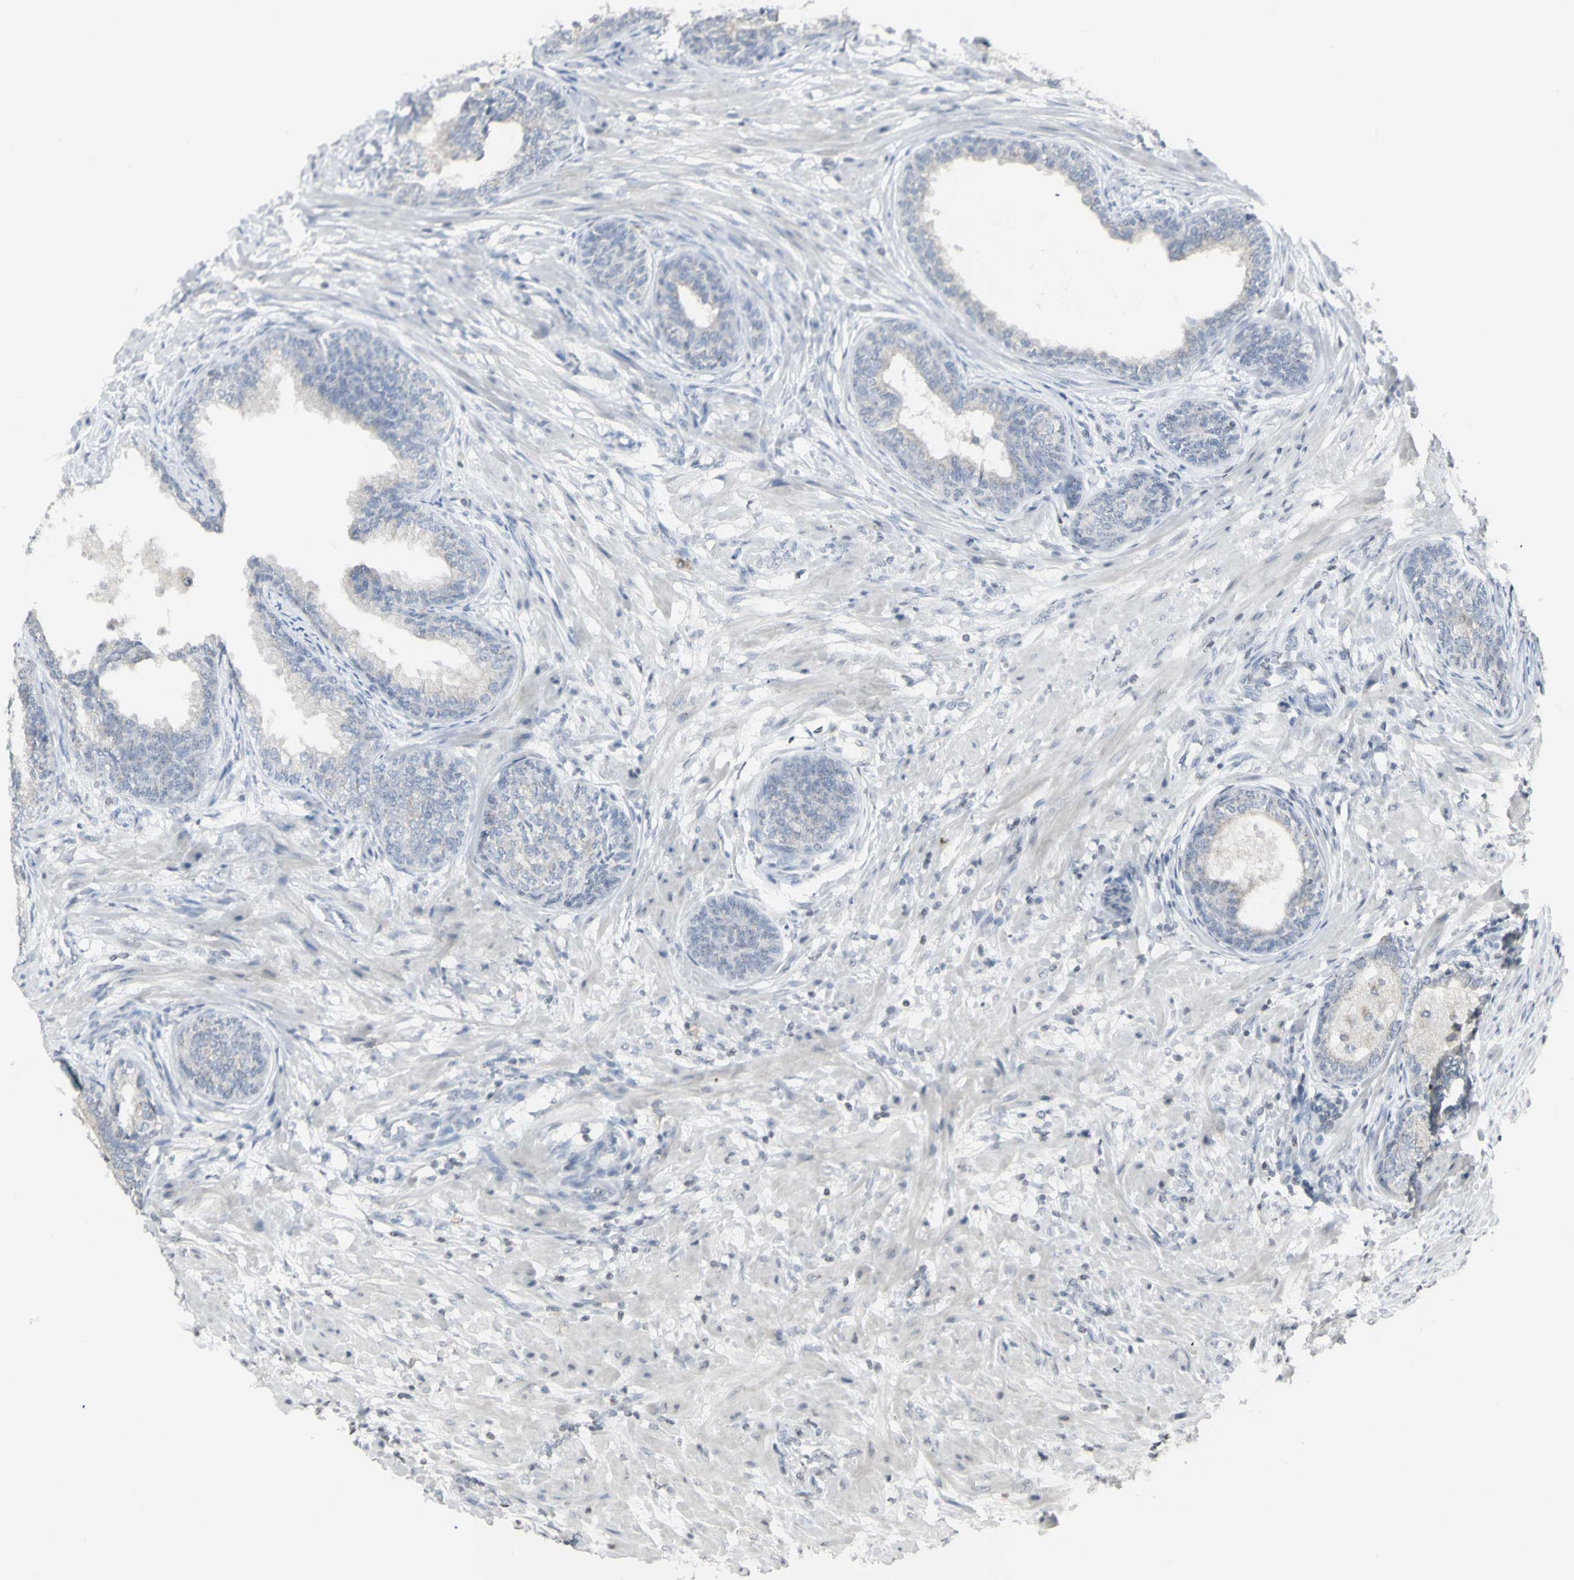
{"staining": {"intensity": "negative", "quantity": "none", "location": "none"}, "tissue": "prostate", "cell_type": "Glandular cells", "image_type": "normal", "snomed": [{"axis": "morphology", "description": "Normal tissue, NOS"}, {"axis": "topography", "description": "Prostate"}], "caption": "The photomicrograph displays no staining of glandular cells in normal prostate.", "gene": "MUC5AC", "patient": {"sex": "male", "age": 76}}